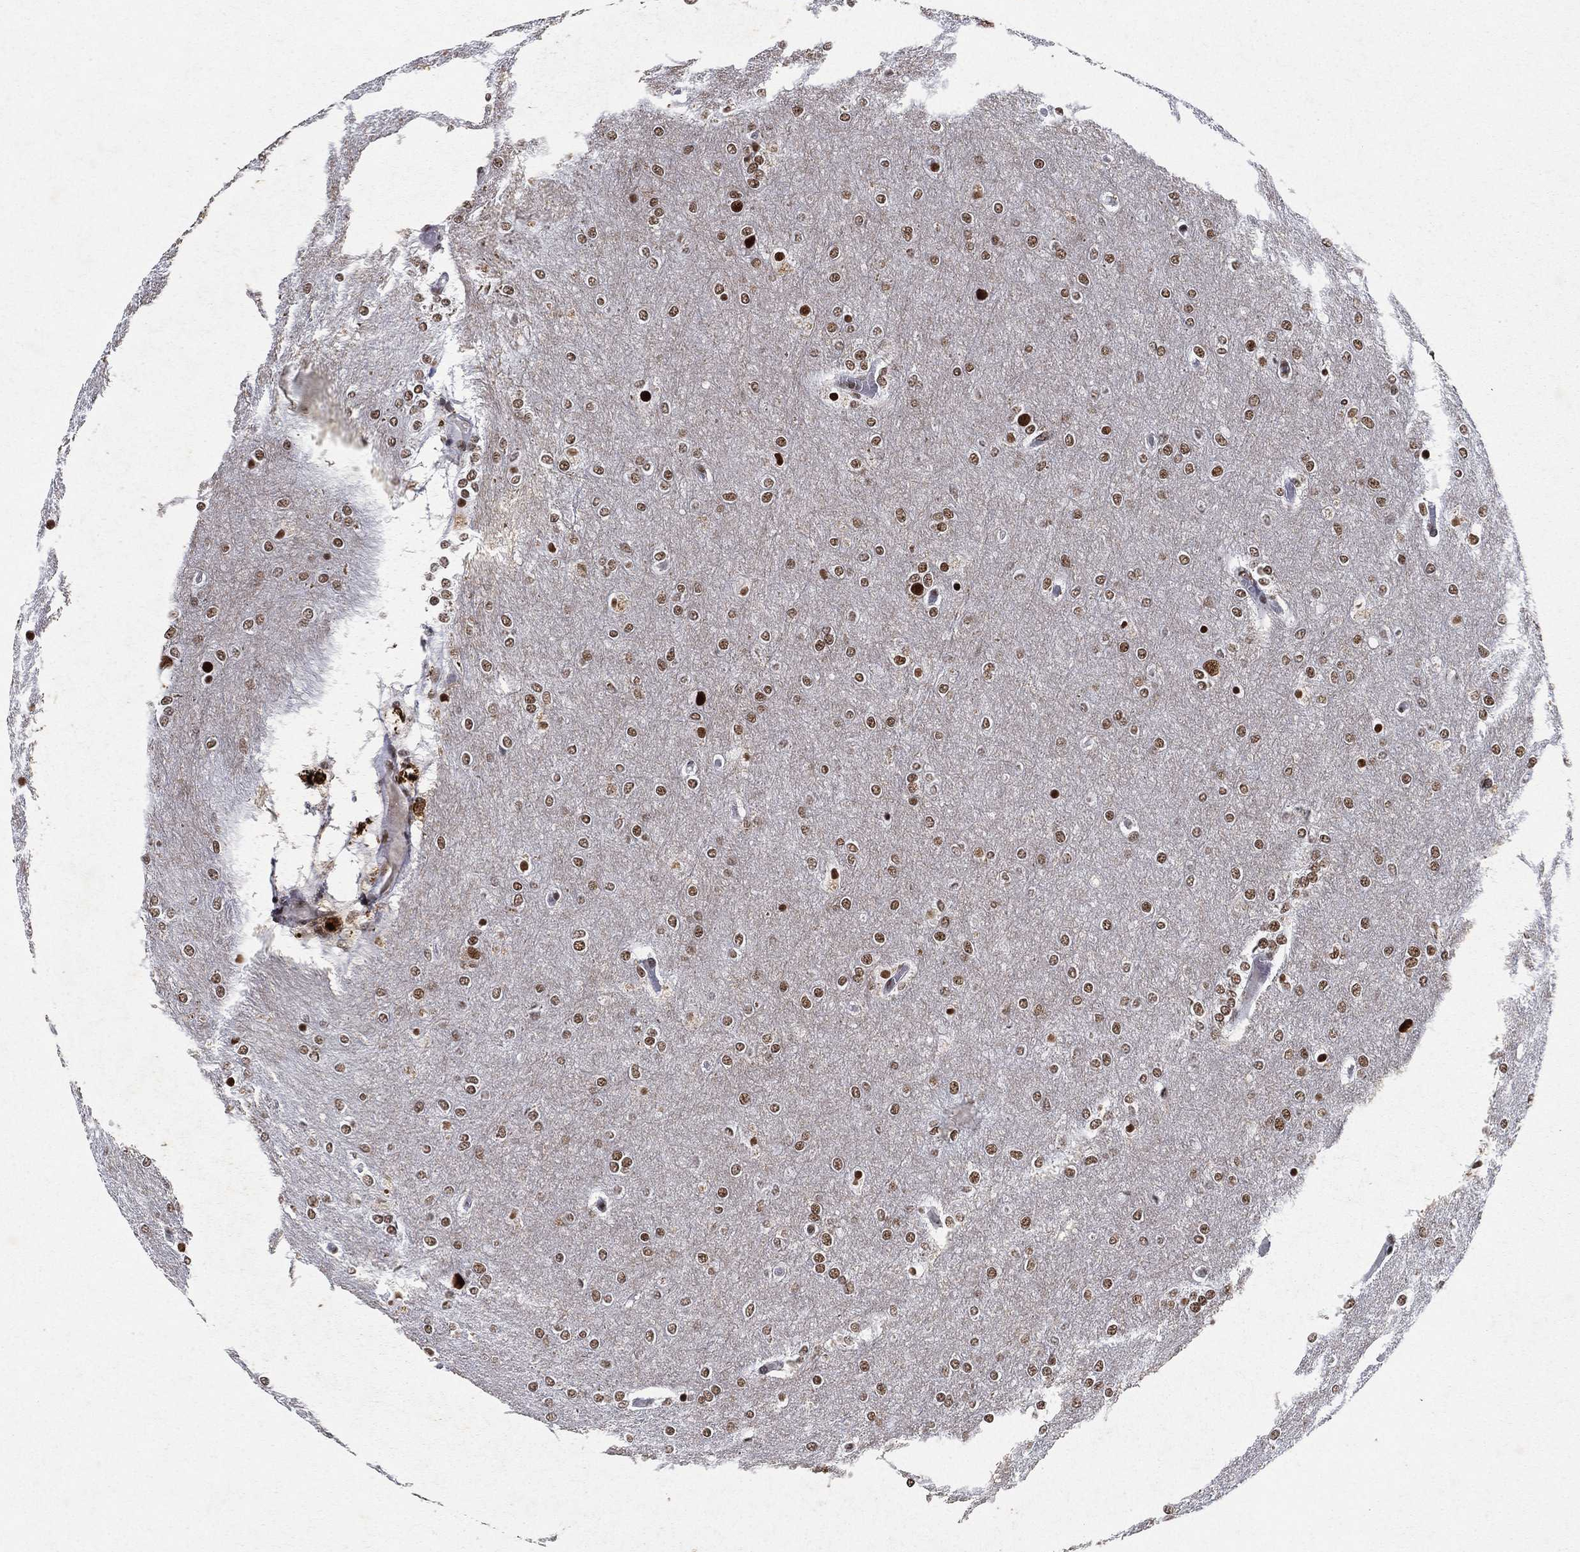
{"staining": {"intensity": "moderate", "quantity": ">75%", "location": "nuclear"}, "tissue": "glioma", "cell_type": "Tumor cells", "image_type": "cancer", "snomed": [{"axis": "morphology", "description": "Glioma, malignant, High grade"}, {"axis": "topography", "description": "Brain"}], "caption": "Moderate nuclear positivity for a protein is seen in about >75% of tumor cells of glioma using IHC.", "gene": "DDX27", "patient": {"sex": "female", "age": 61}}